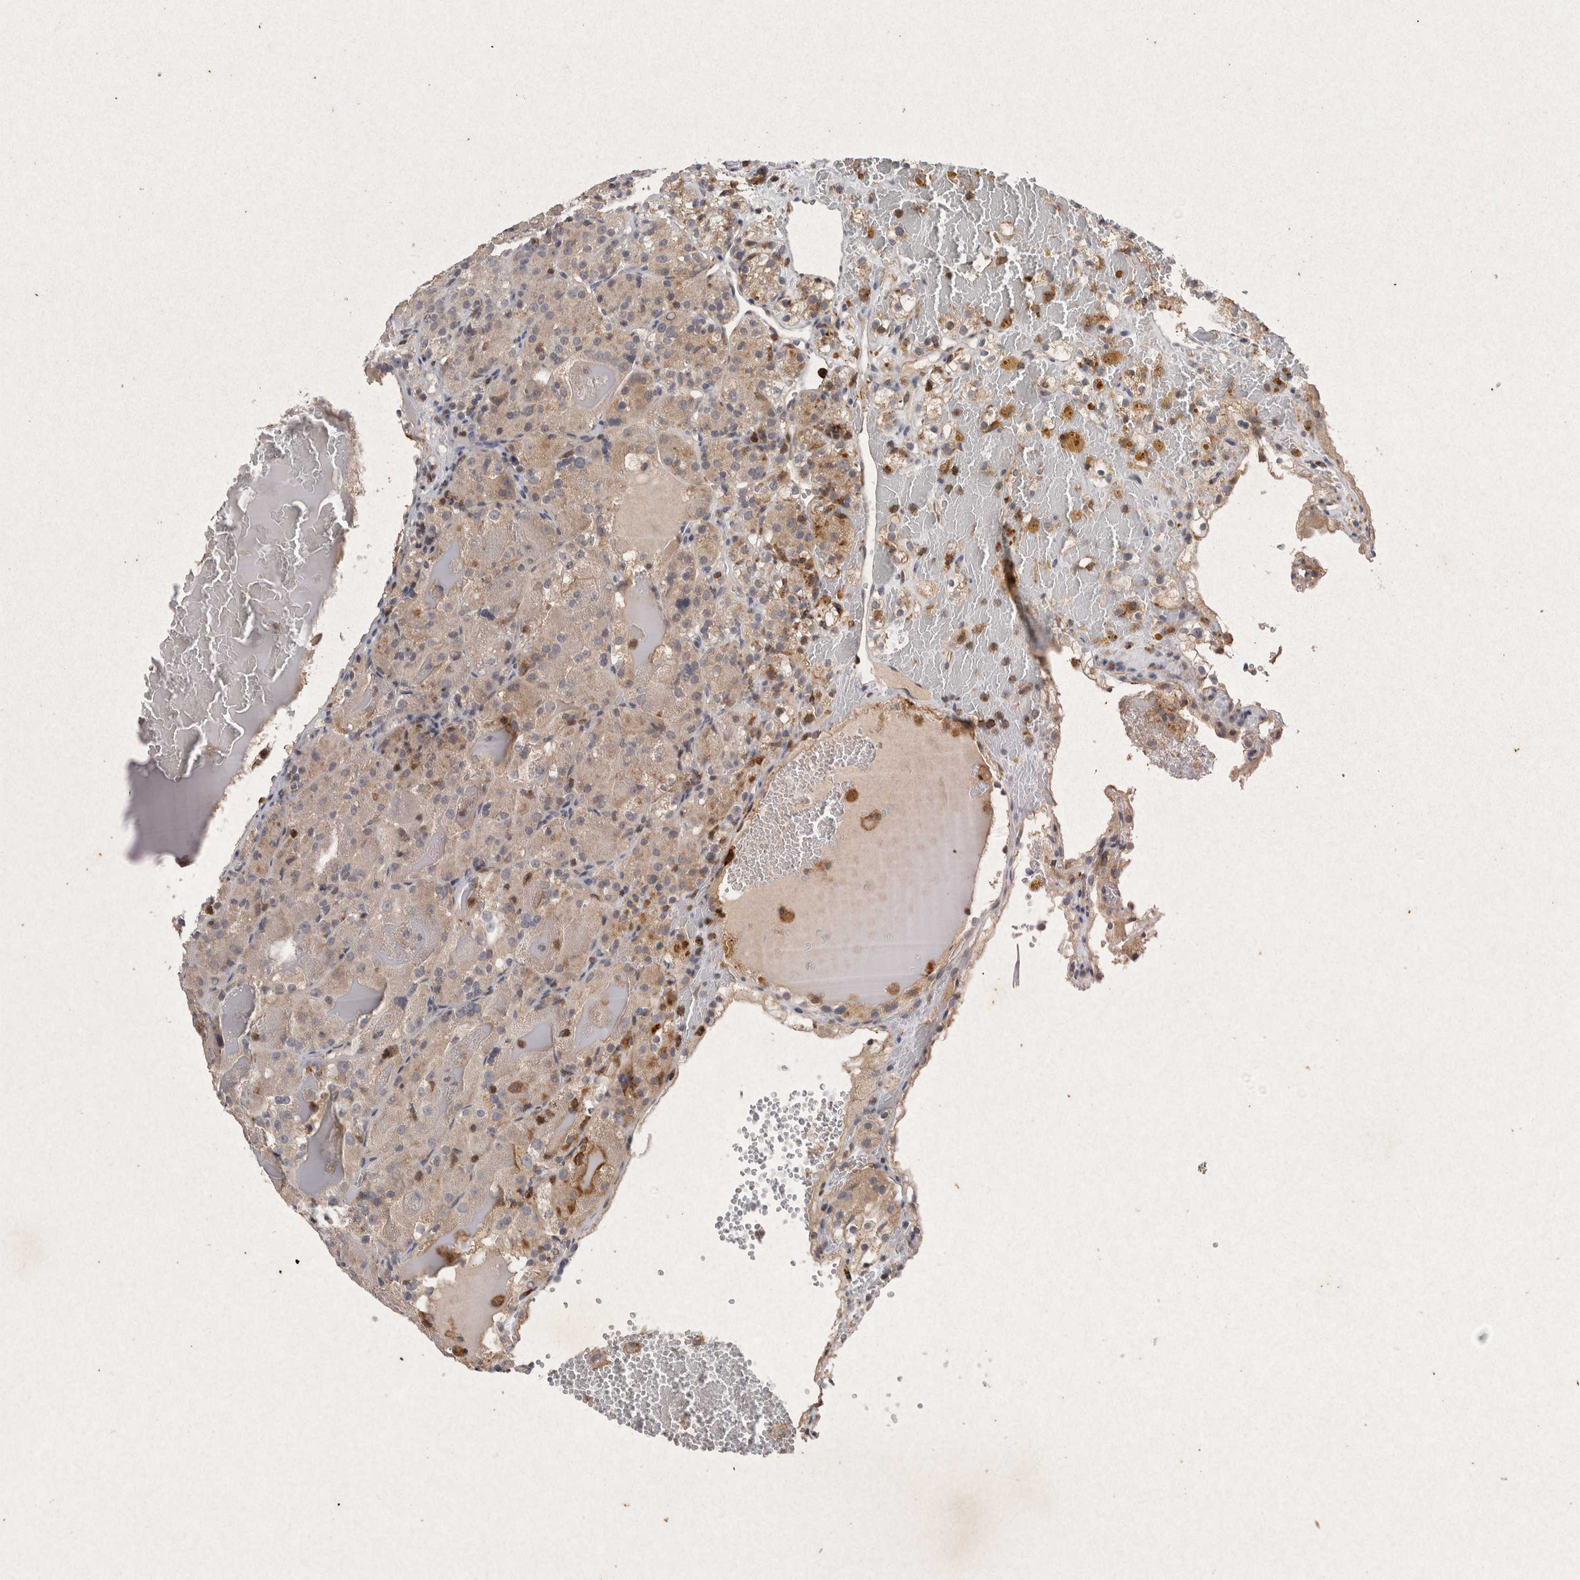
{"staining": {"intensity": "weak", "quantity": "25%-75%", "location": "cytoplasmic/membranous"}, "tissue": "renal cancer", "cell_type": "Tumor cells", "image_type": "cancer", "snomed": [{"axis": "morphology", "description": "Normal tissue, NOS"}, {"axis": "morphology", "description": "Adenocarcinoma, NOS"}, {"axis": "topography", "description": "Kidney"}], "caption": "Tumor cells display low levels of weak cytoplasmic/membranous expression in about 25%-75% of cells in renal adenocarcinoma.", "gene": "RASSF3", "patient": {"sex": "male", "age": 61}}